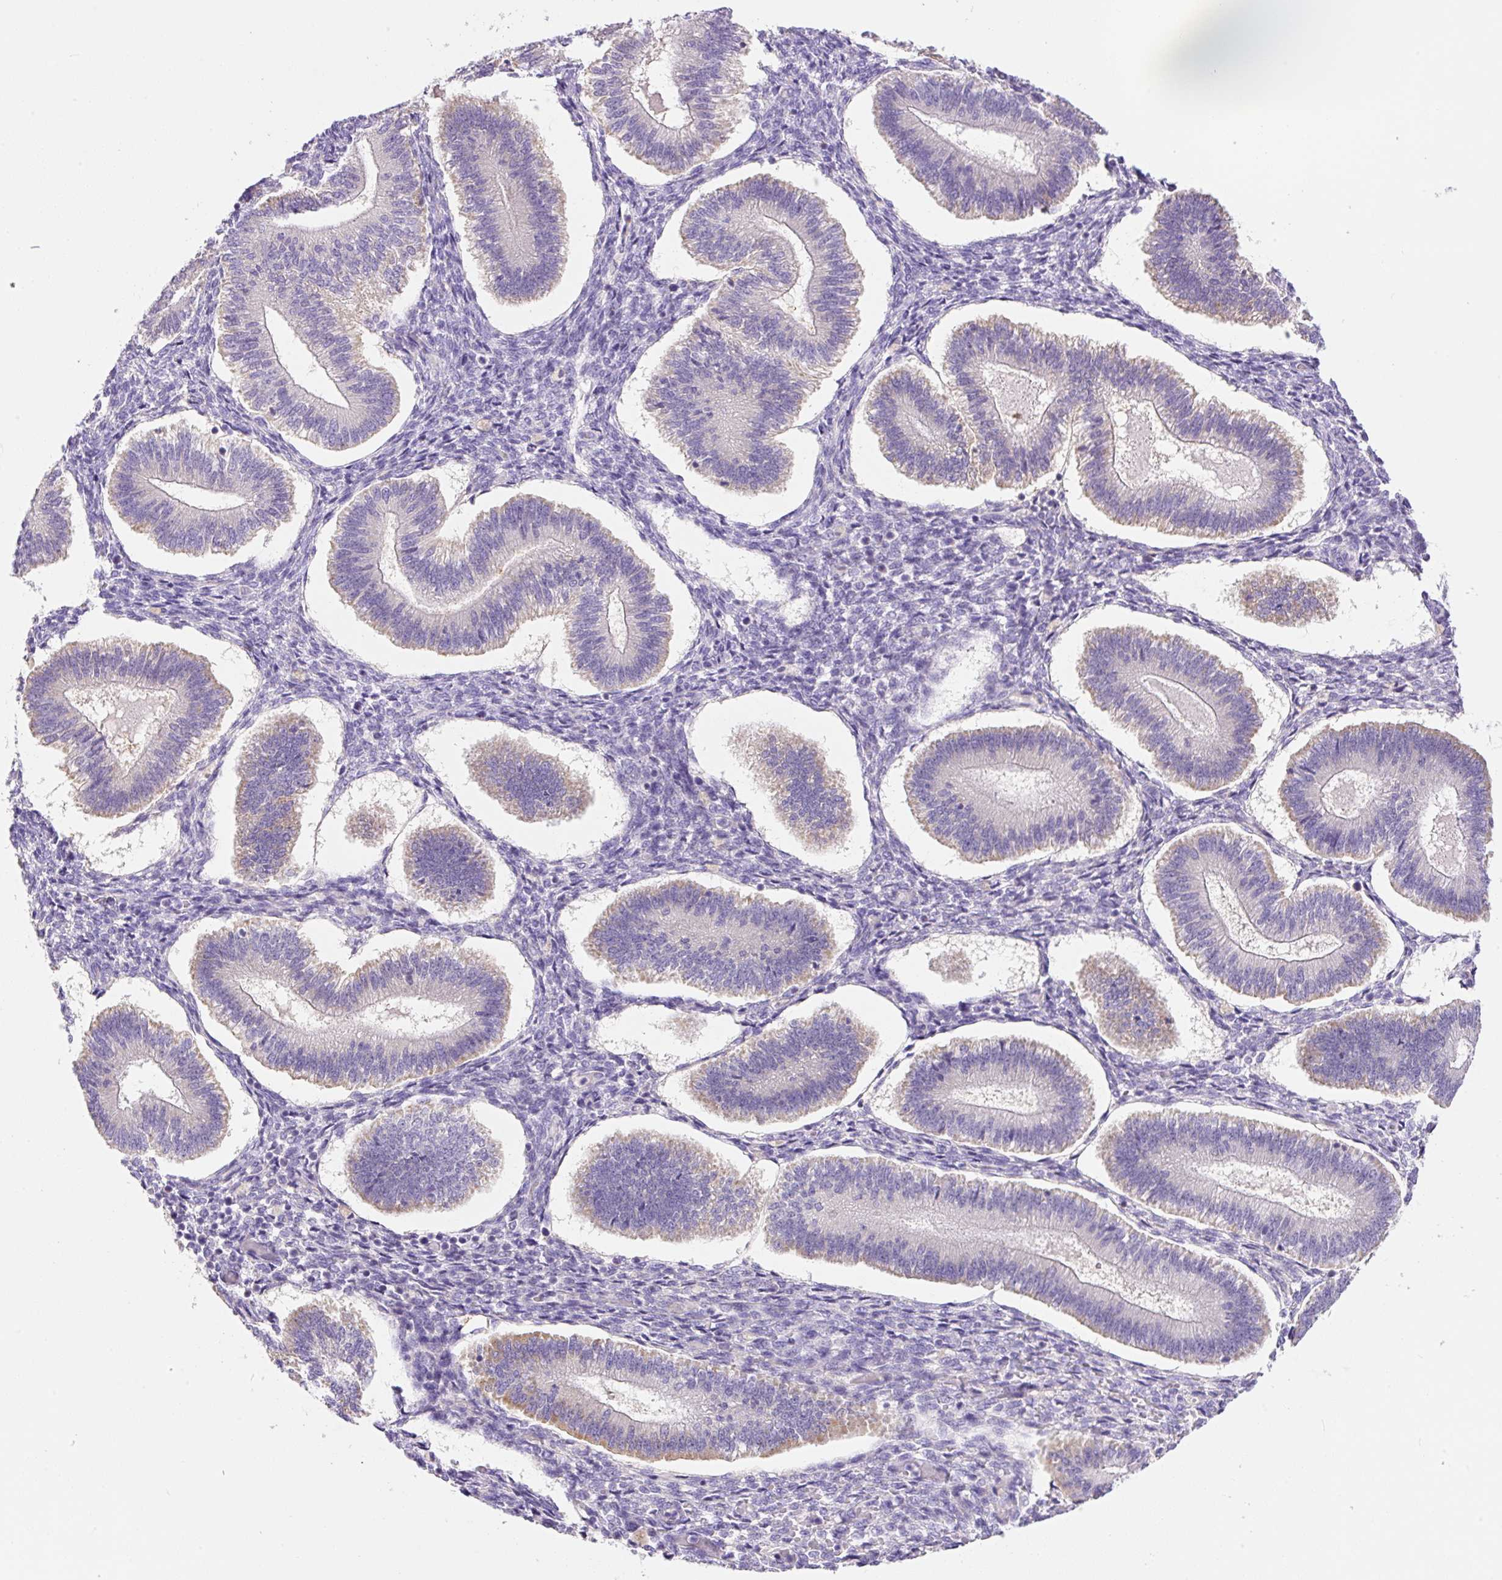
{"staining": {"intensity": "negative", "quantity": "none", "location": "none"}, "tissue": "endometrium", "cell_type": "Cells in endometrial stroma", "image_type": "normal", "snomed": [{"axis": "morphology", "description": "Normal tissue, NOS"}, {"axis": "topography", "description": "Endometrium"}], "caption": "An immunohistochemistry image of benign endometrium is shown. There is no staining in cells in endometrial stroma of endometrium. (Brightfield microscopy of DAB immunohistochemistry (IHC) at high magnification).", "gene": "NDST3", "patient": {"sex": "female", "age": 25}}